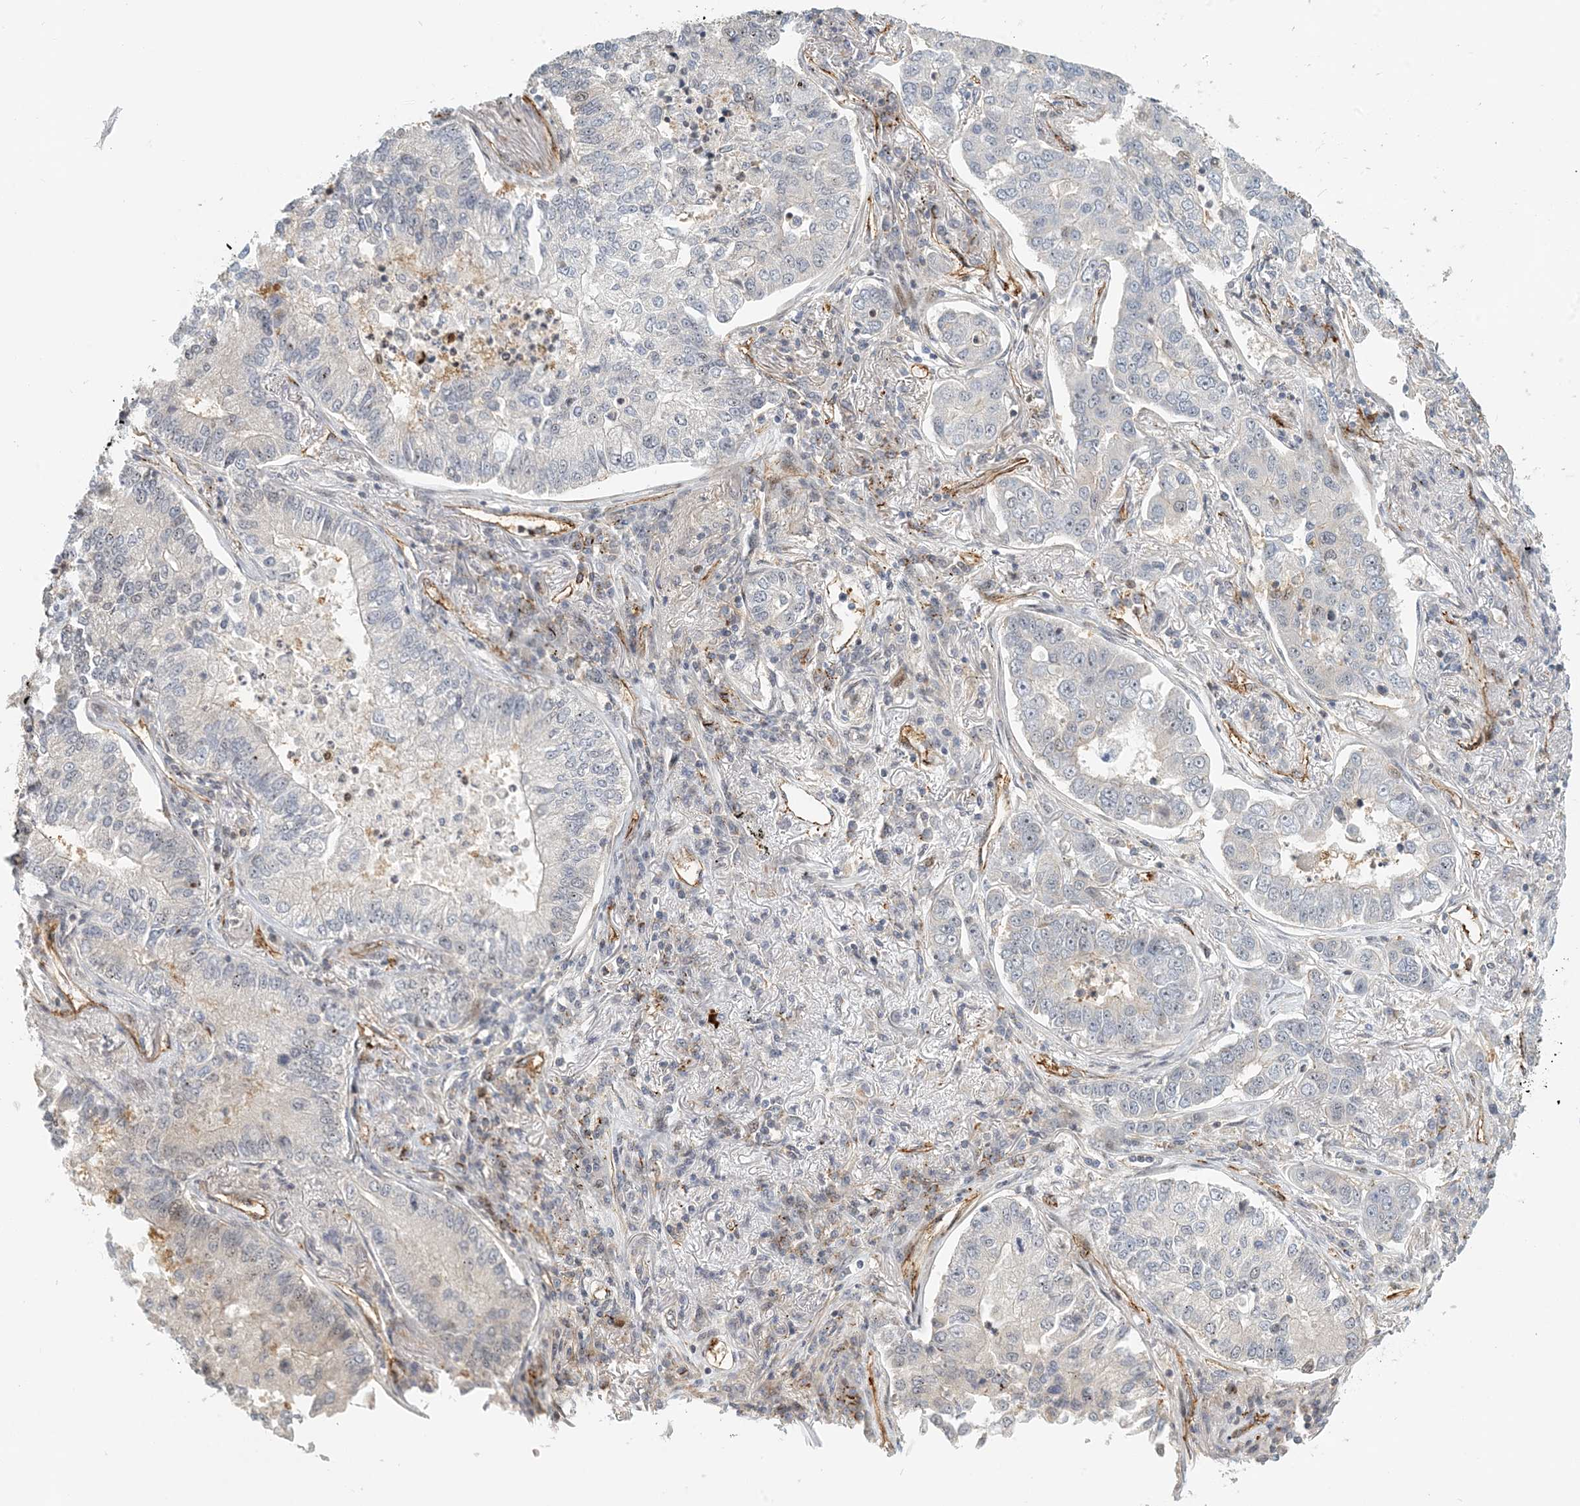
{"staining": {"intensity": "negative", "quantity": "none", "location": "none"}, "tissue": "lung cancer", "cell_type": "Tumor cells", "image_type": "cancer", "snomed": [{"axis": "morphology", "description": "Adenocarcinoma, NOS"}, {"axis": "topography", "description": "Lung"}], "caption": "DAB (3,3'-diaminobenzidine) immunohistochemical staining of human adenocarcinoma (lung) shows no significant positivity in tumor cells.", "gene": "MAPKBP1", "patient": {"sex": "male", "age": 49}}